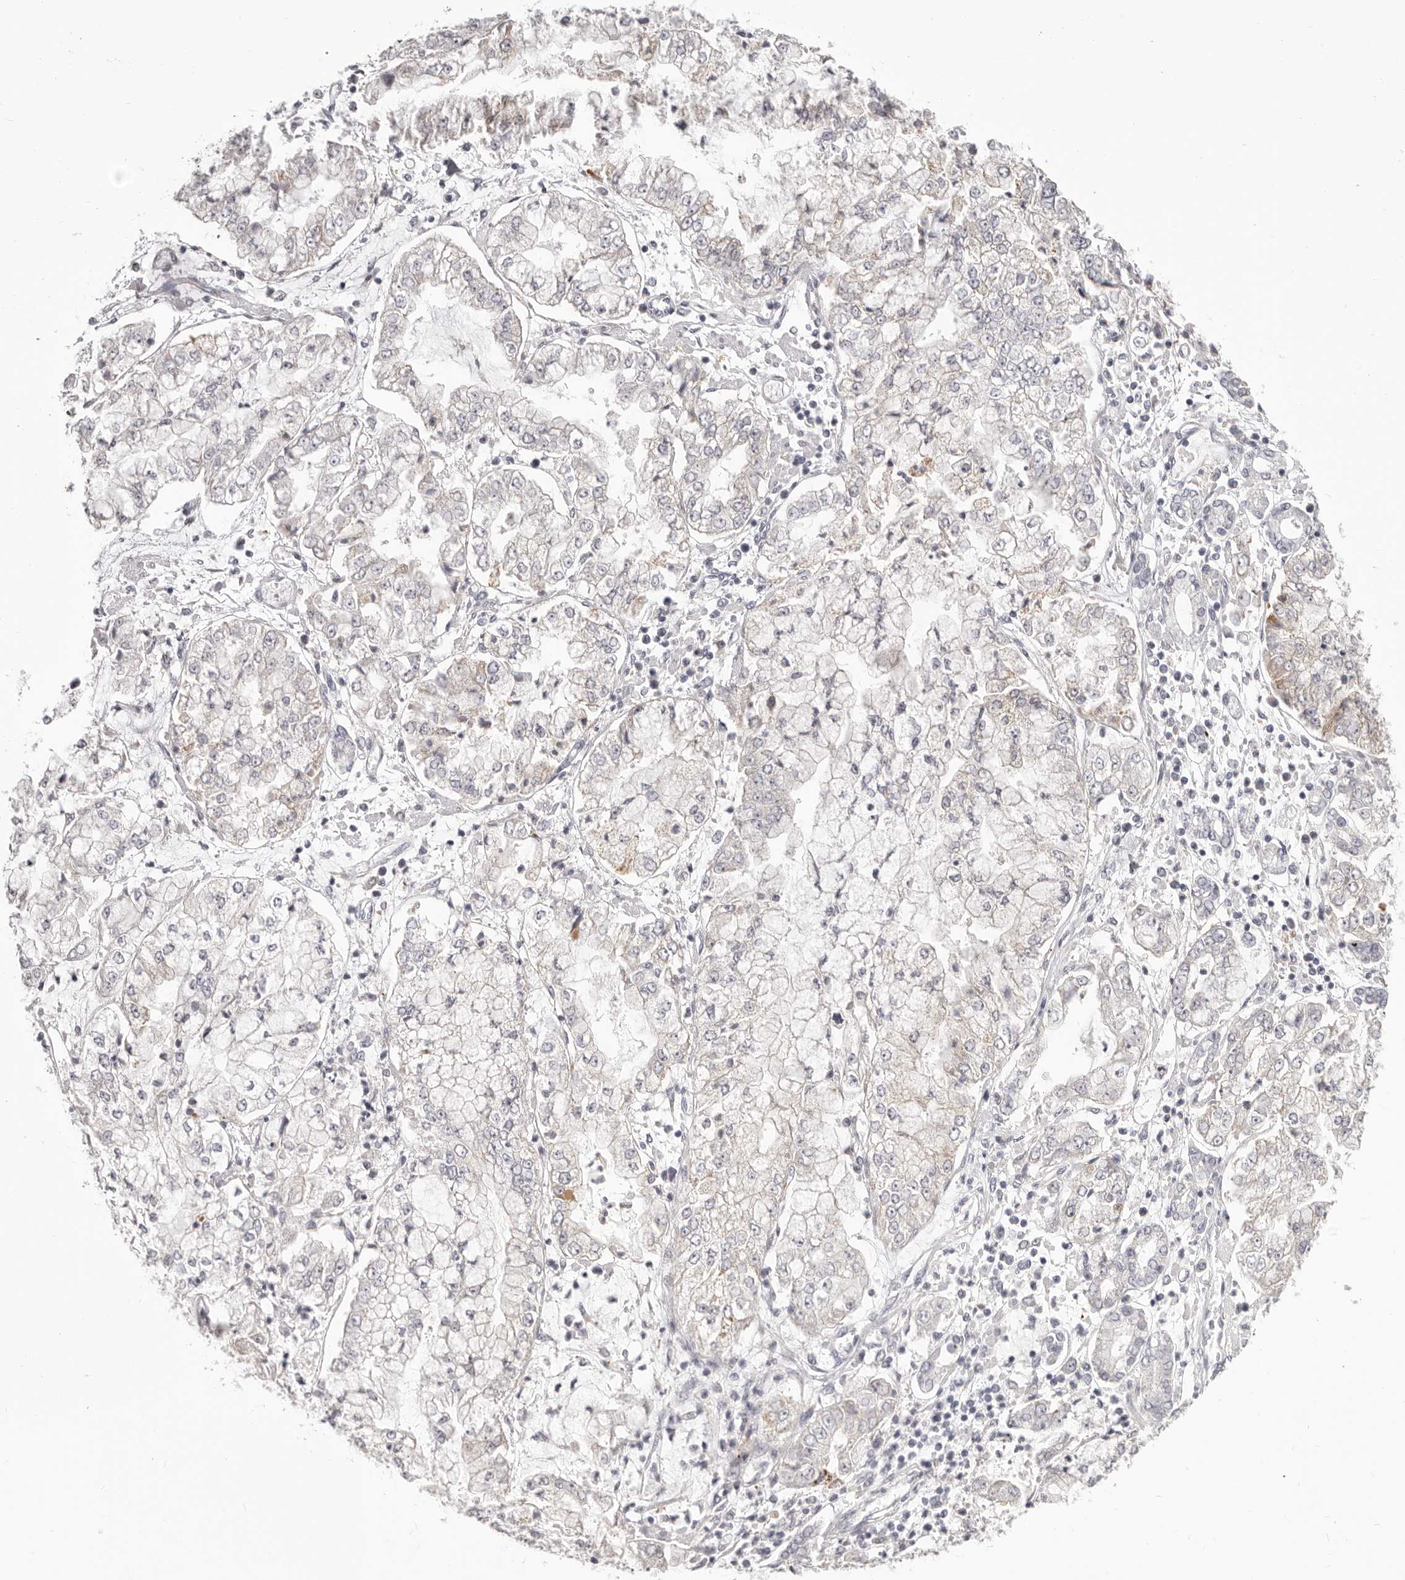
{"staining": {"intensity": "negative", "quantity": "none", "location": "none"}, "tissue": "stomach cancer", "cell_type": "Tumor cells", "image_type": "cancer", "snomed": [{"axis": "morphology", "description": "Adenocarcinoma, NOS"}, {"axis": "topography", "description": "Stomach"}], "caption": "High magnification brightfield microscopy of stomach cancer stained with DAB (brown) and counterstained with hematoxylin (blue): tumor cells show no significant expression.", "gene": "OTUD3", "patient": {"sex": "male", "age": 76}}